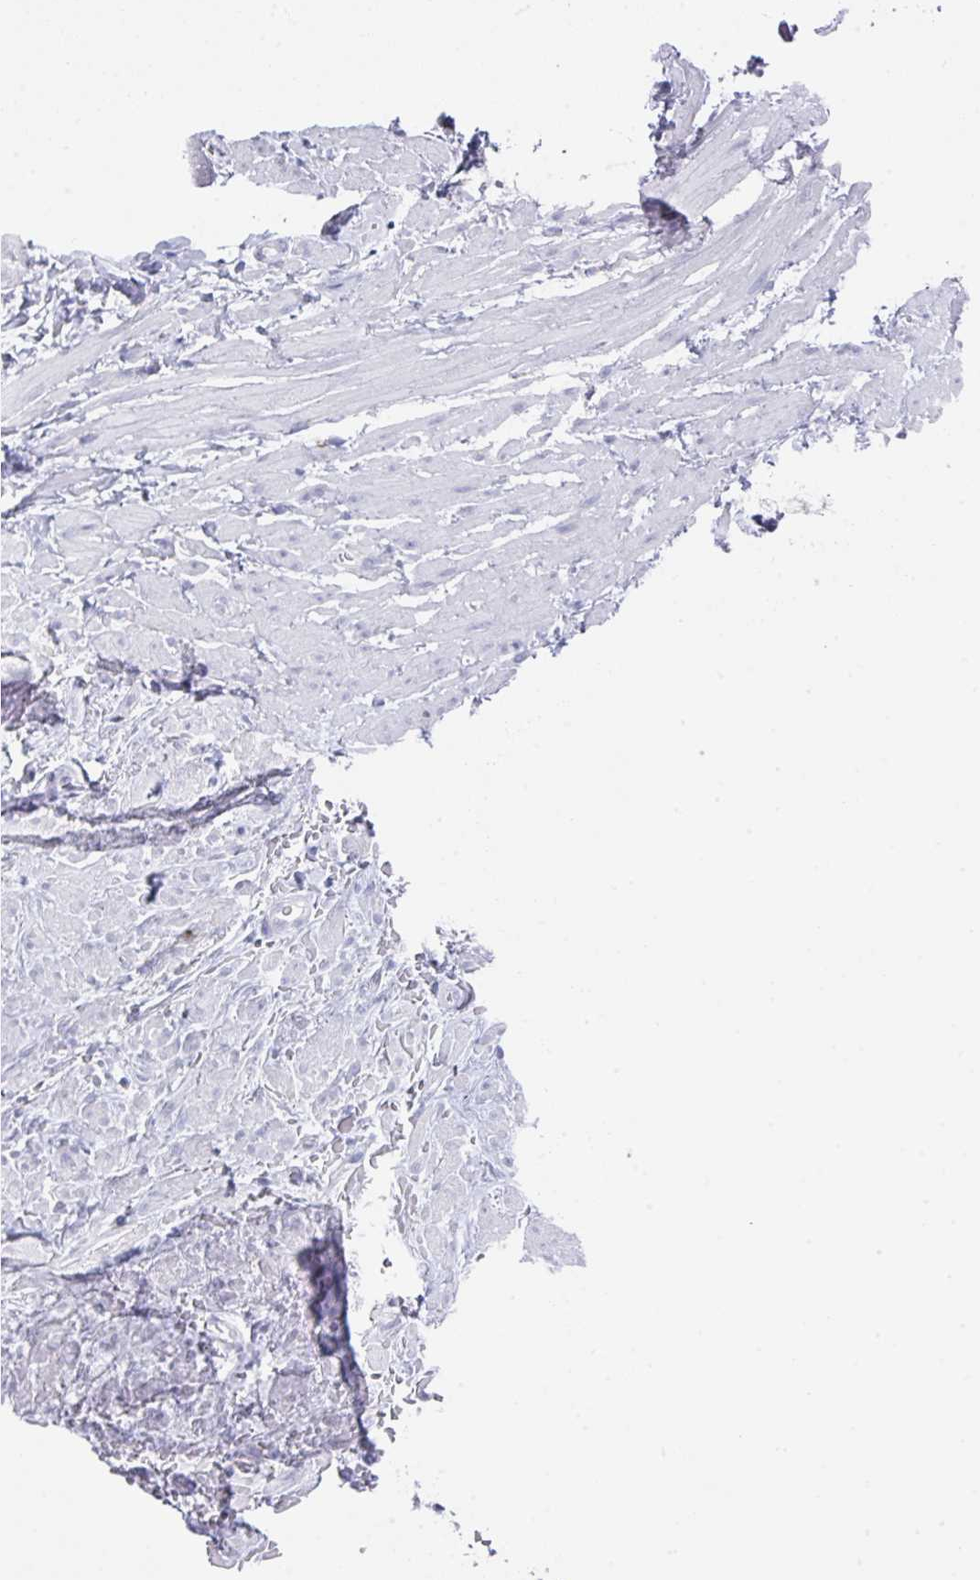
{"staining": {"intensity": "negative", "quantity": "none", "location": "none"}, "tissue": "smooth muscle", "cell_type": "Smooth muscle cells", "image_type": "normal", "snomed": [{"axis": "morphology", "description": "Normal tissue, NOS"}, {"axis": "topography", "description": "Smooth muscle"}, {"axis": "topography", "description": "Peripheral nerve tissue"}], "caption": "Smooth muscle cells show no significant positivity in benign smooth muscle. (Stains: DAB IHC with hematoxylin counter stain, Microscopy: brightfield microscopy at high magnification).", "gene": "VKORC1L1", "patient": {"sex": "male", "age": 69}}